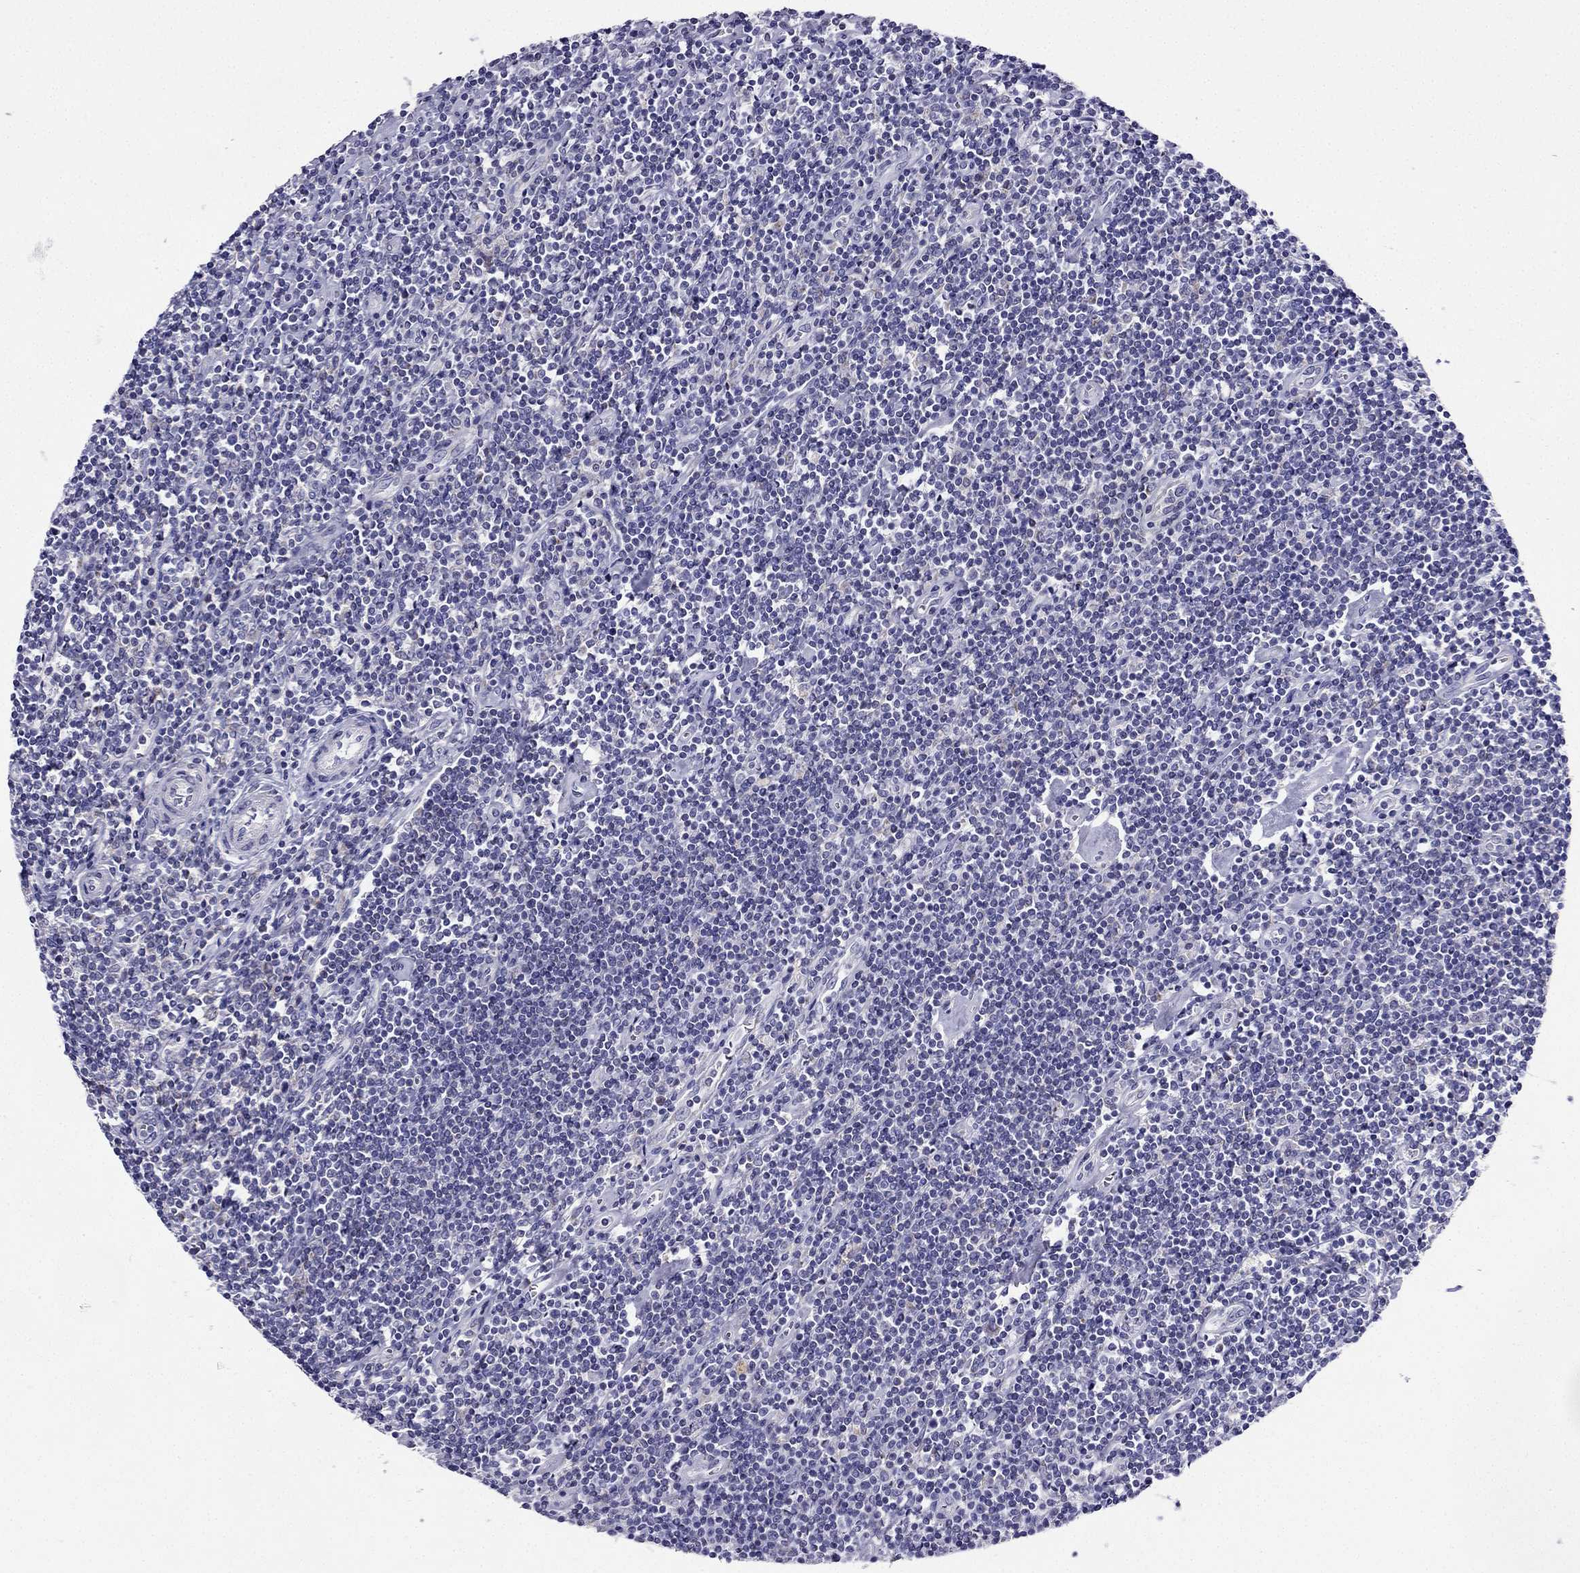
{"staining": {"intensity": "weak", "quantity": "25%-75%", "location": "cytoplasmic/membranous"}, "tissue": "lymphoma", "cell_type": "Tumor cells", "image_type": "cancer", "snomed": [{"axis": "morphology", "description": "Hodgkin's disease, NOS"}, {"axis": "topography", "description": "Lymph node"}], "caption": "Protein positivity by immunohistochemistry shows weak cytoplasmic/membranous positivity in about 25%-75% of tumor cells in Hodgkin's disease. Using DAB (brown) and hematoxylin (blue) stains, captured at high magnification using brightfield microscopy.", "gene": "KIF5A", "patient": {"sex": "male", "age": 40}}